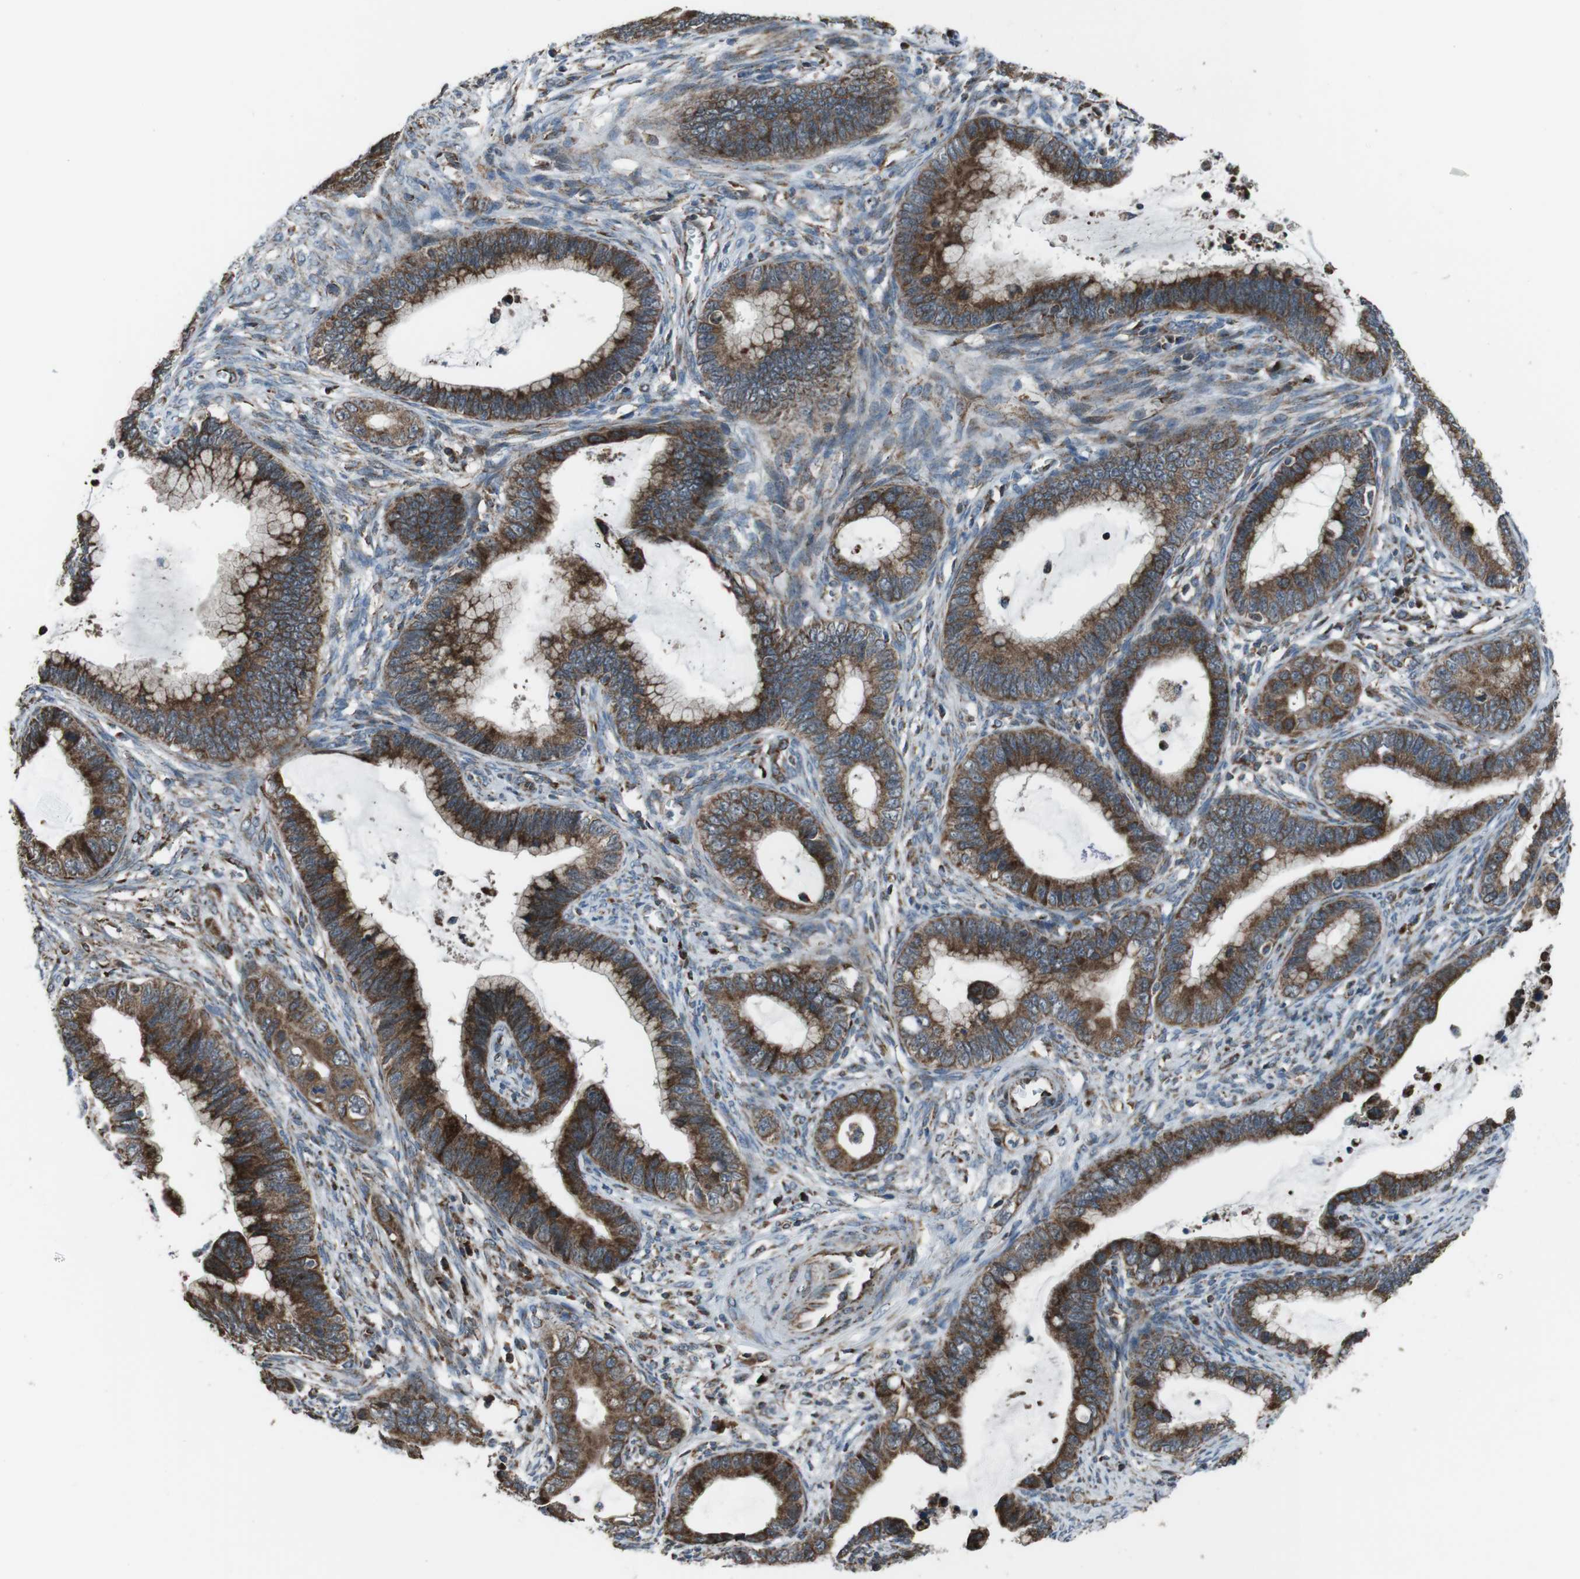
{"staining": {"intensity": "strong", "quantity": ">75%", "location": "cytoplasmic/membranous"}, "tissue": "cervical cancer", "cell_type": "Tumor cells", "image_type": "cancer", "snomed": [{"axis": "morphology", "description": "Adenocarcinoma, NOS"}, {"axis": "topography", "description": "Cervix"}], "caption": "Protein expression analysis of adenocarcinoma (cervical) displays strong cytoplasmic/membranous expression in approximately >75% of tumor cells.", "gene": "GIMAP8", "patient": {"sex": "female", "age": 44}}